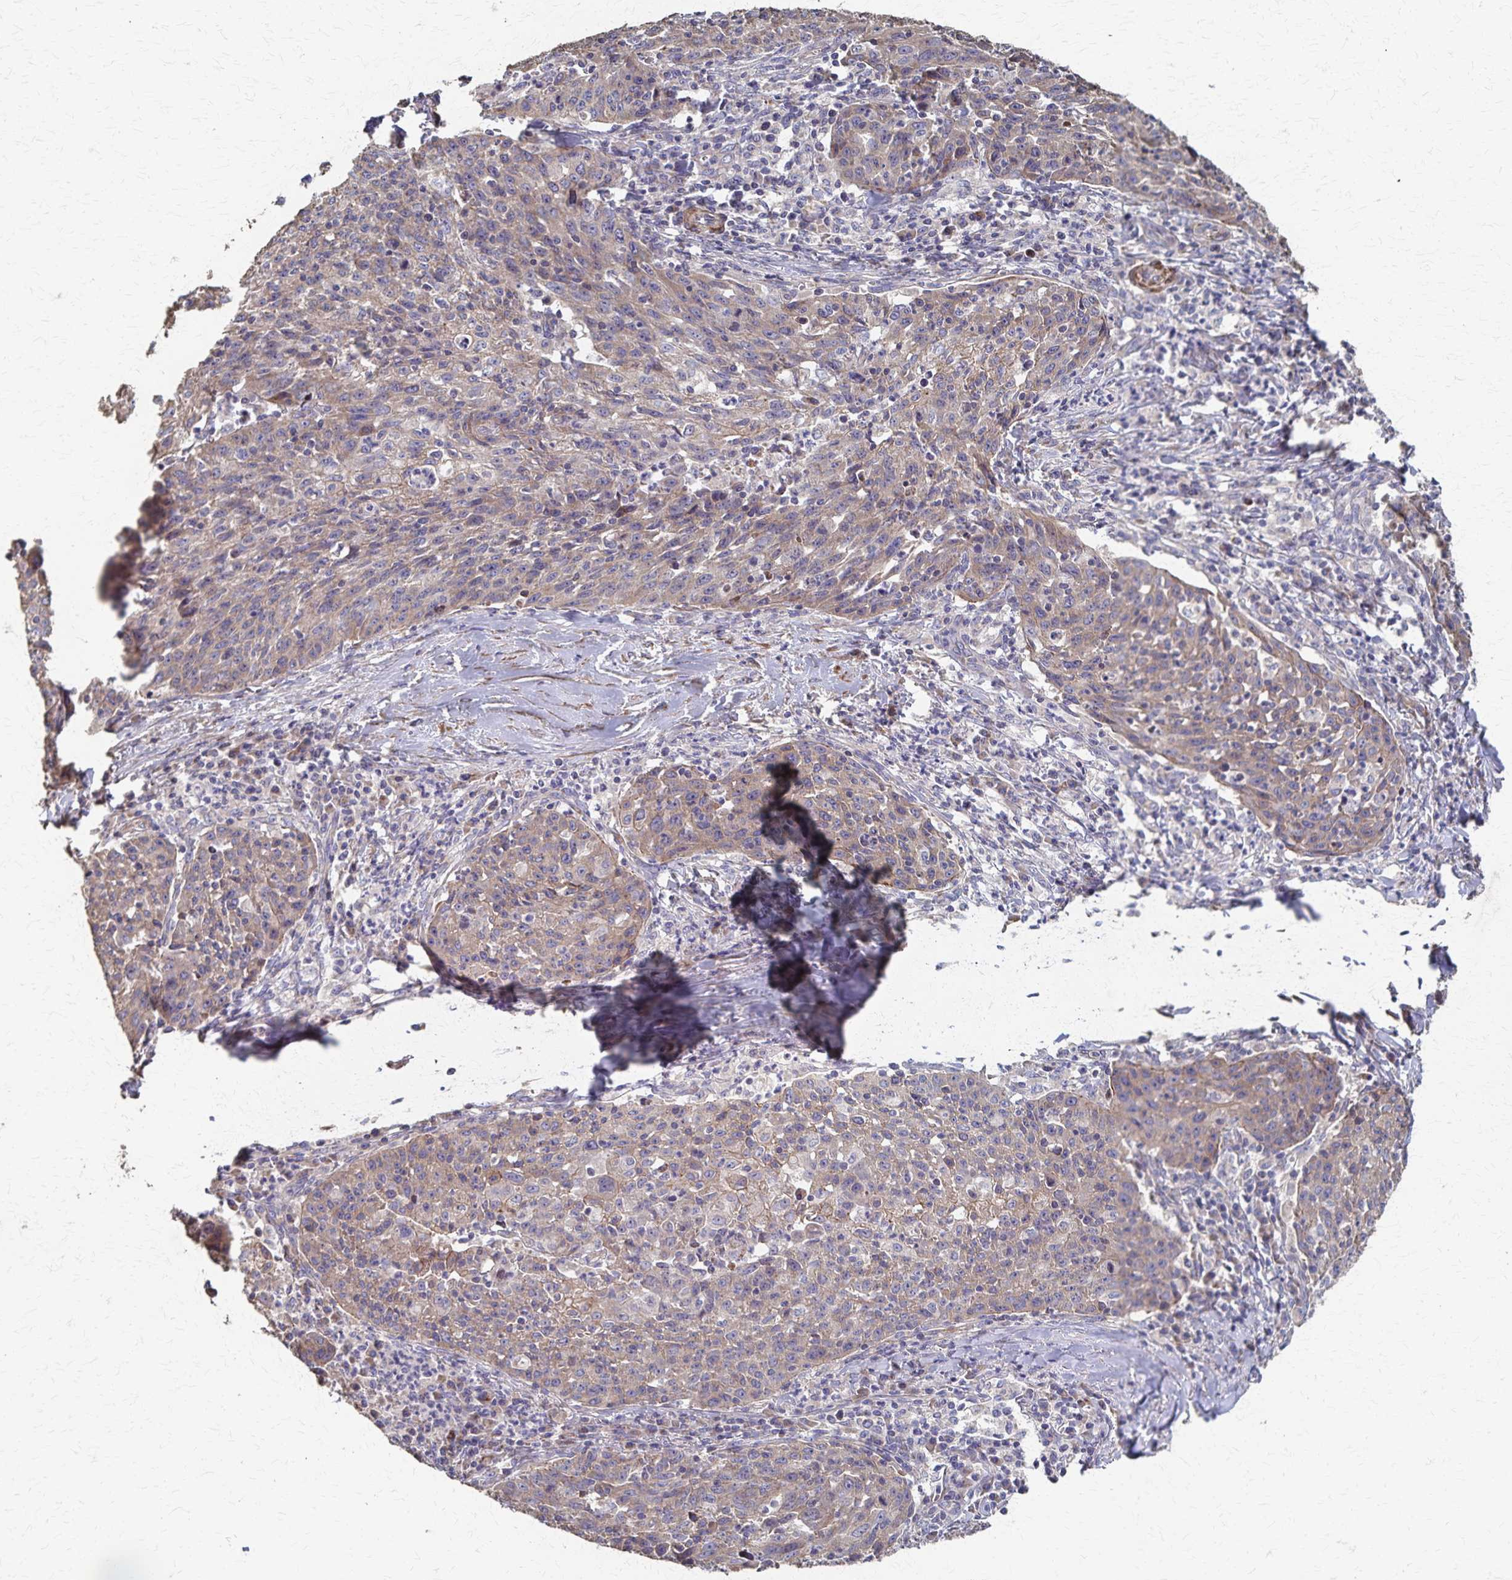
{"staining": {"intensity": "weak", "quantity": ">75%", "location": "cytoplasmic/membranous"}, "tissue": "lung cancer", "cell_type": "Tumor cells", "image_type": "cancer", "snomed": [{"axis": "morphology", "description": "Squamous cell carcinoma, NOS"}, {"axis": "morphology", "description": "Squamous cell carcinoma, metastatic, NOS"}, {"axis": "topography", "description": "Bronchus"}, {"axis": "topography", "description": "Lung"}], "caption": "An image showing weak cytoplasmic/membranous staining in approximately >75% of tumor cells in lung cancer, as visualized by brown immunohistochemical staining.", "gene": "PGAP2", "patient": {"sex": "male", "age": 62}}